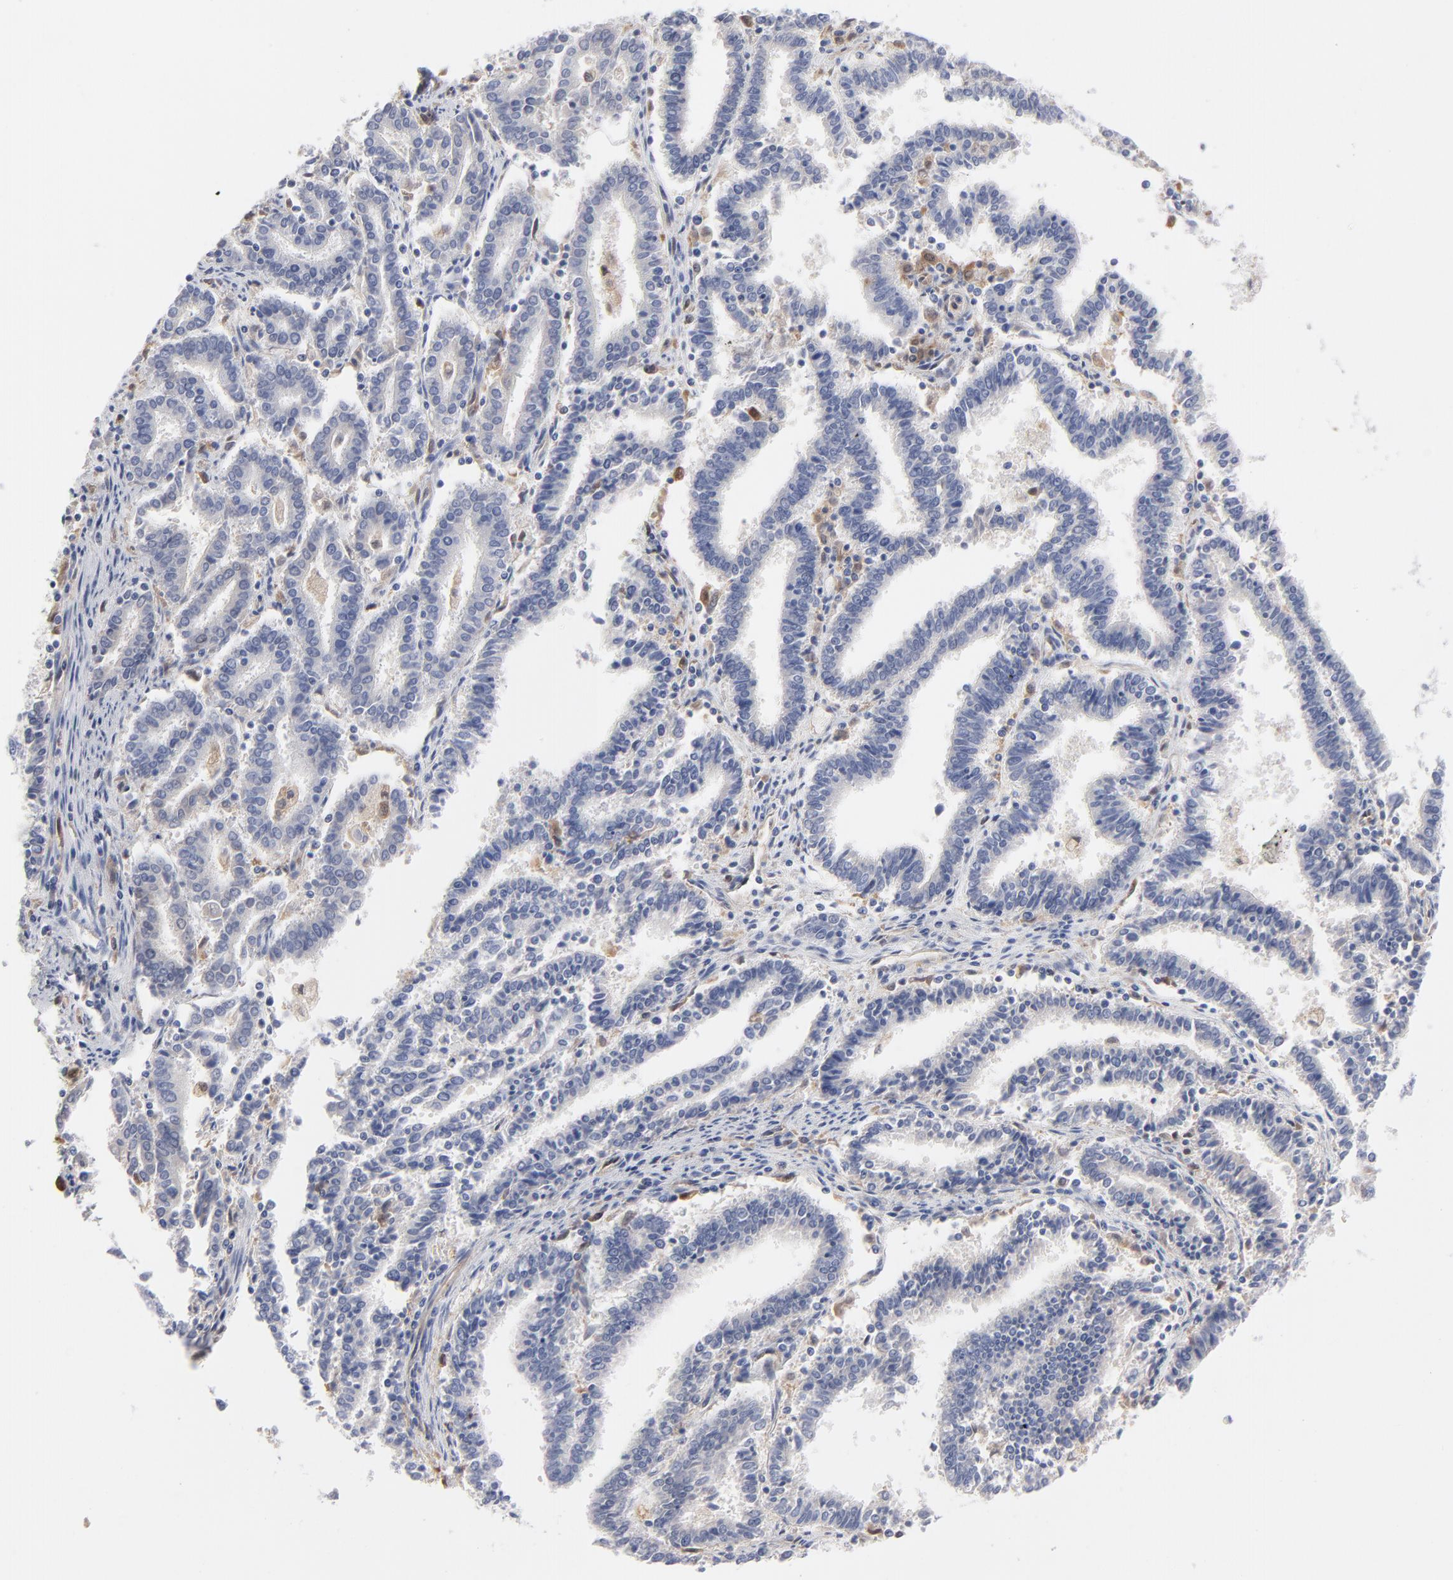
{"staining": {"intensity": "negative", "quantity": "none", "location": "none"}, "tissue": "endometrial cancer", "cell_type": "Tumor cells", "image_type": "cancer", "snomed": [{"axis": "morphology", "description": "Adenocarcinoma, NOS"}, {"axis": "topography", "description": "Uterus"}], "caption": "High power microscopy image of an immunohistochemistry (IHC) micrograph of adenocarcinoma (endometrial), revealing no significant positivity in tumor cells. Nuclei are stained in blue.", "gene": "ARRB1", "patient": {"sex": "female", "age": 83}}